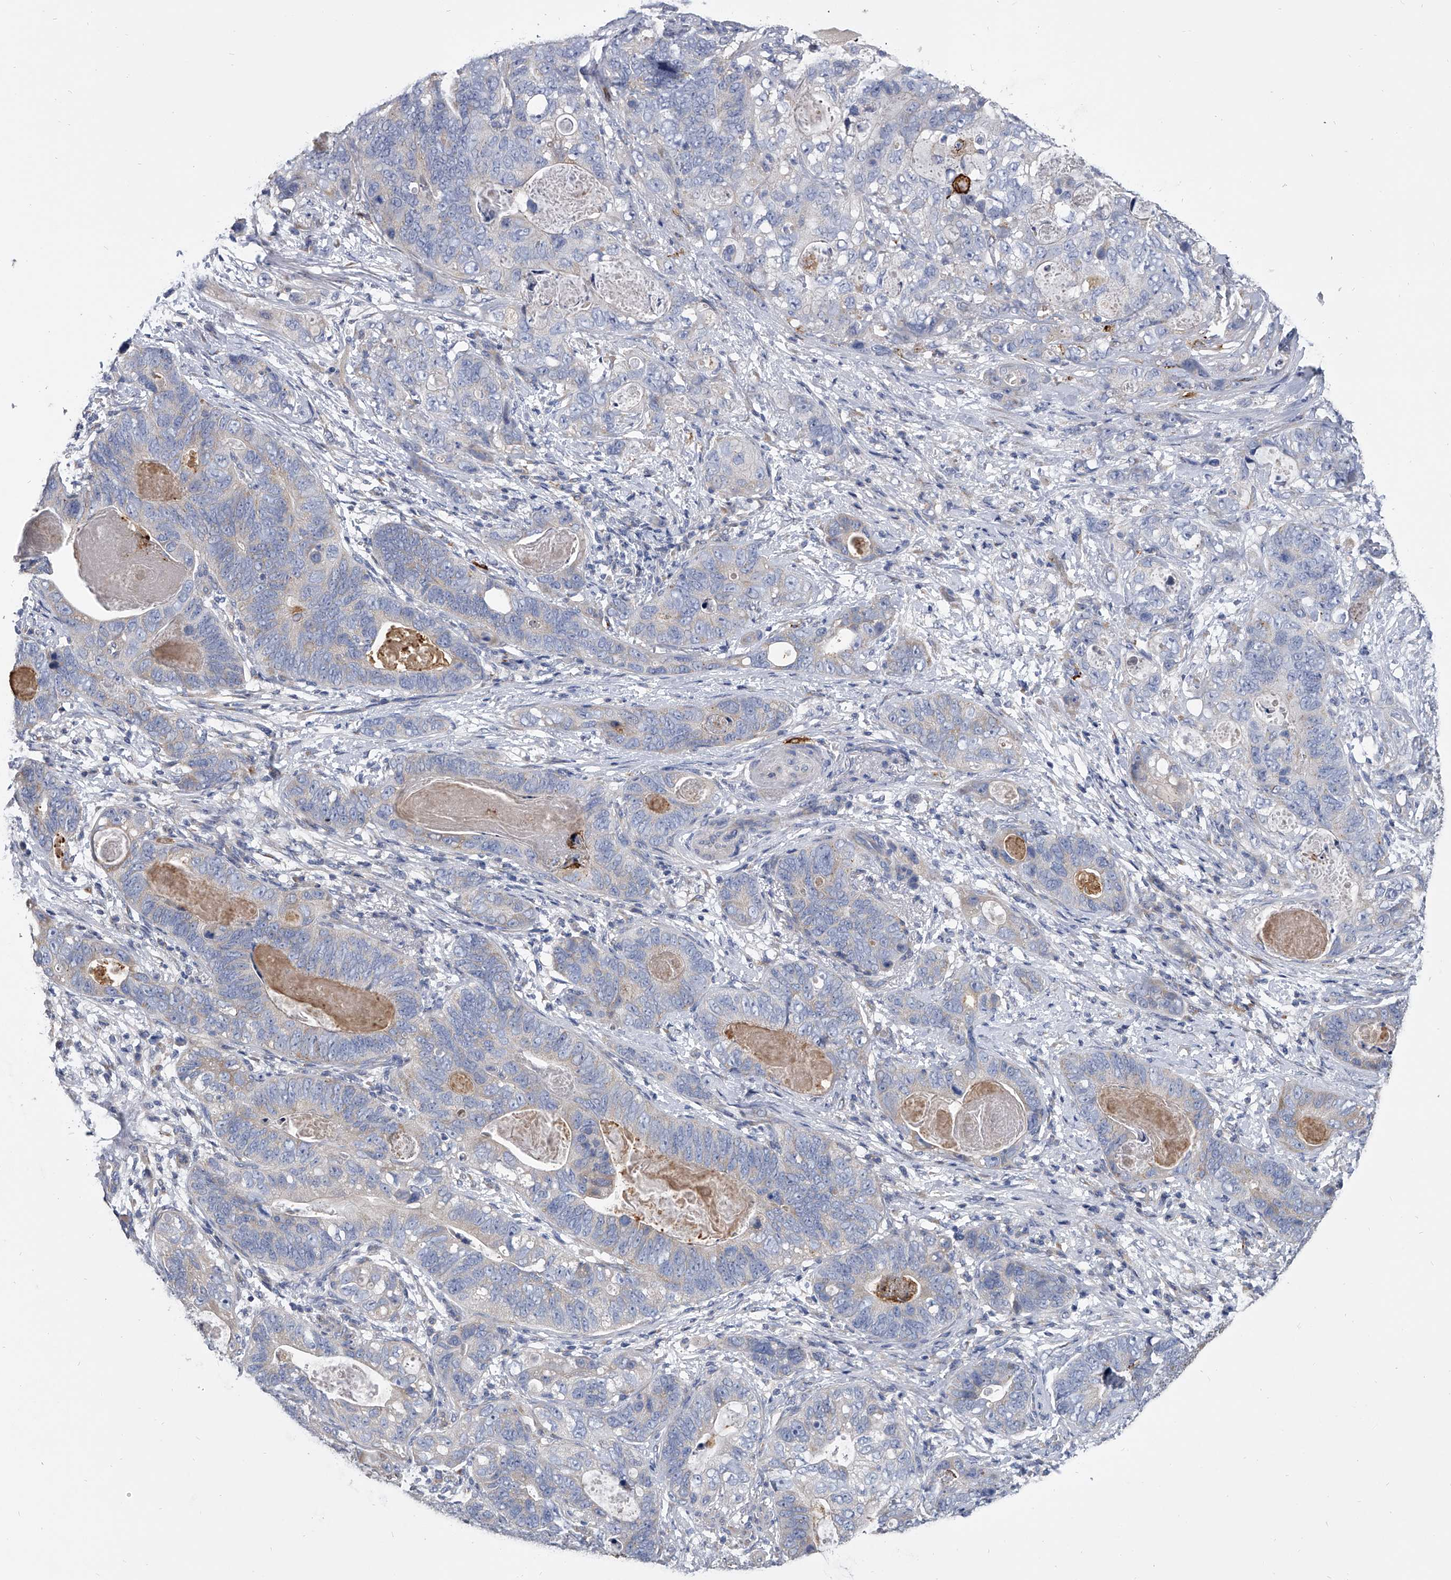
{"staining": {"intensity": "negative", "quantity": "none", "location": "none"}, "tissue": "stomach cancer", "cell_type": "Tumor cells", "image_type": "cancer", "snomed": [{"axis": "morphology", "description": "Normal tissue, NOS"}, {"axis": "morphology", "description": "Adenocarcinoma, NOS"}, {"axis": "topography", "description": "Stomach"}], "caption": "Stomach cancer was stained to show a protein in brown. There is no significant expression in tumor cells.", "gene": "SPP1", "patient": {"sex": "female", "age": 89}}